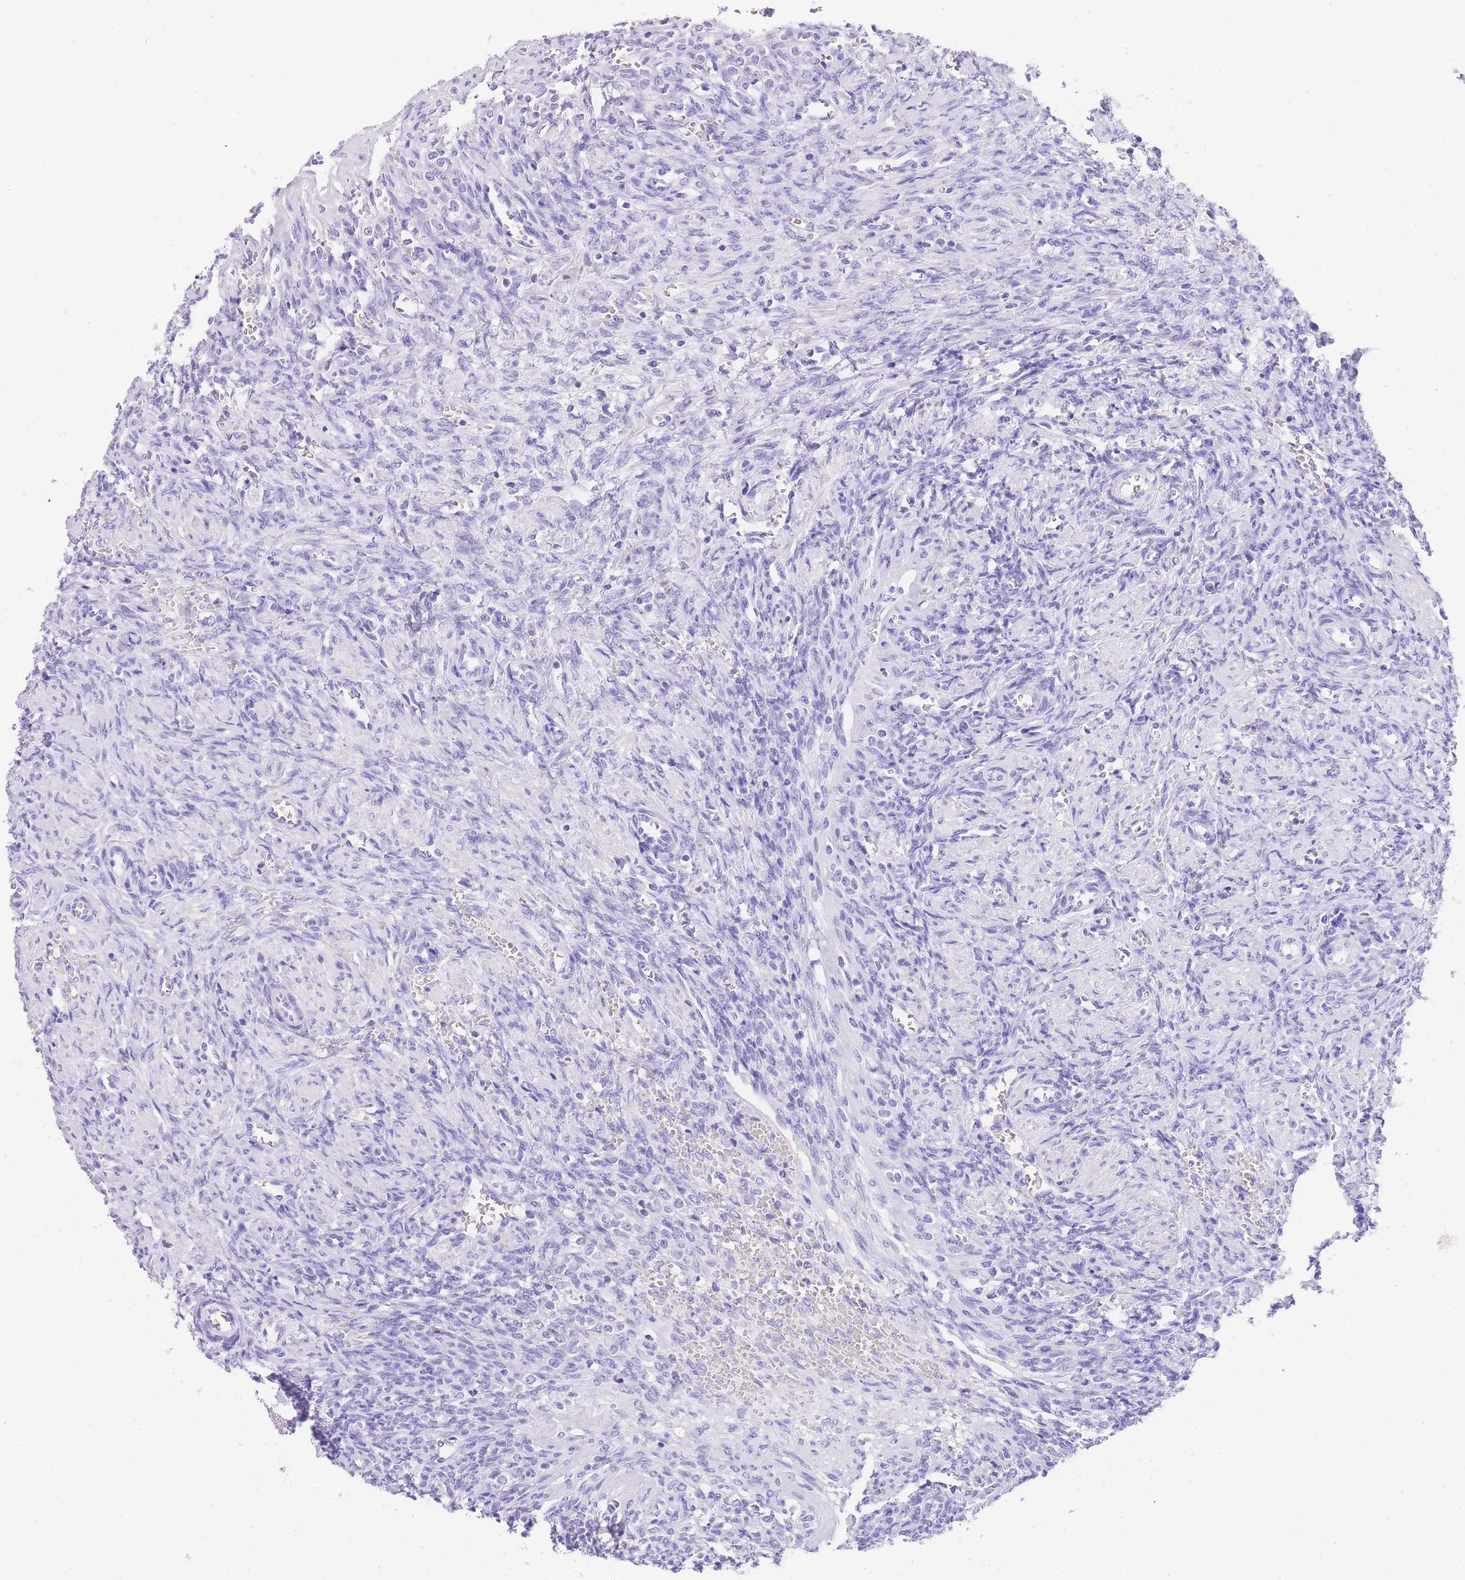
{"staining": {"intensity": "negative", "quantity": "none", "location": "none"}, "tissue": "ovary", "cell_type": "Ovarian stroma cells", "image_type": "normal", "snomed": [{"axis": "morphology", "description": "Normal tissue, NOS"}, {"axis": "topography", "description": "Ovary"}], "caption": "High power microscopy photomicrograph of an immunohistochemistry image of benign ovary, revealing no significant expression in ovarian stroma cells.", "gene": "NKD2", "patient": {"sex": "female", "age": 41}}